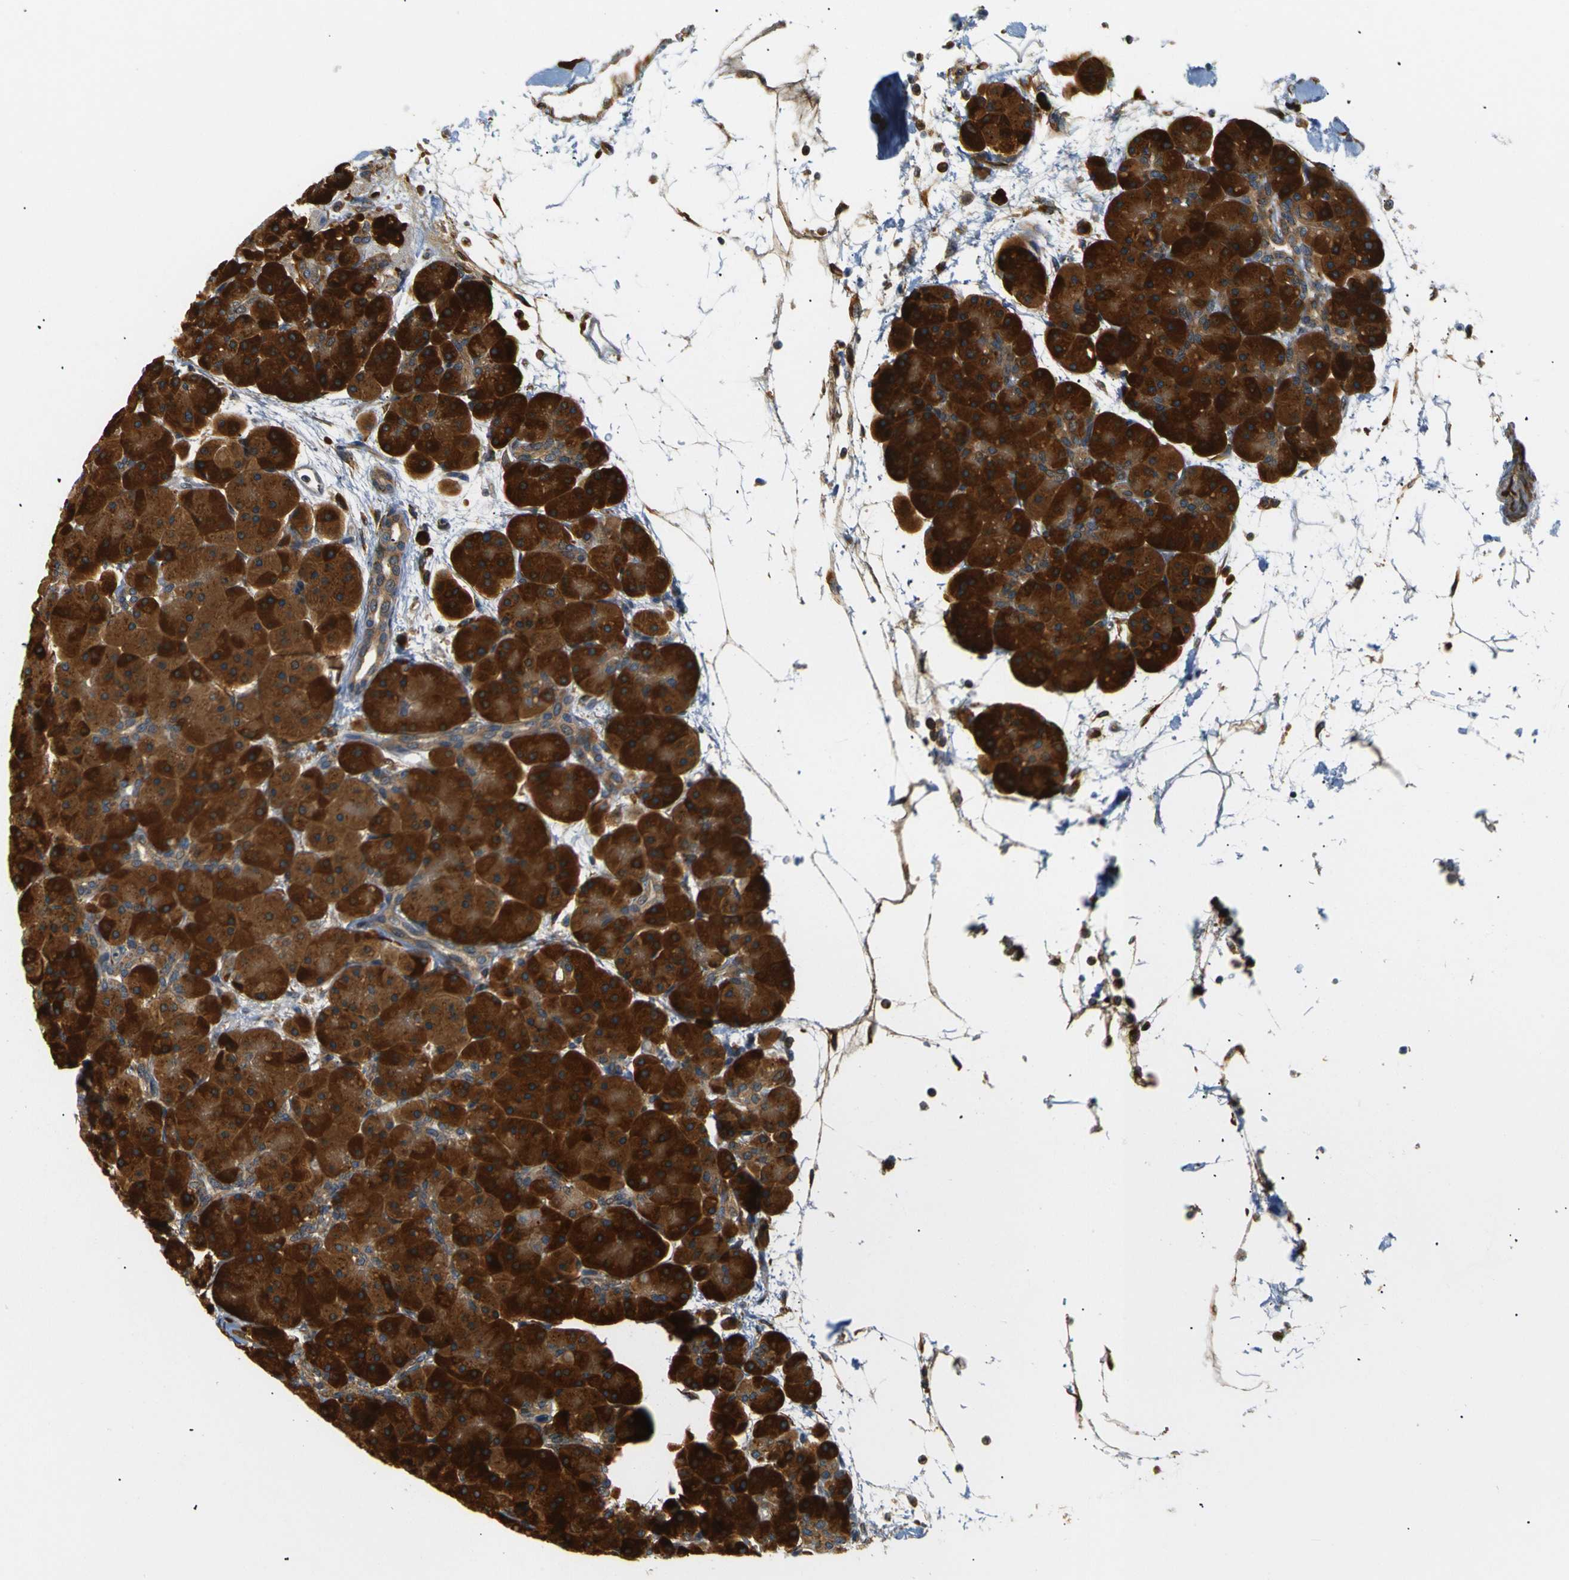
{"staining": {"intensity": "strong", "quantity": ">75%", "location": "cytoplasmic/membranous"}, "tissue": "pancreas", "cell_type": "Exocrine glandular cells", "image_type": "normal", "snomed": [{"axis": "morphology", "description": "Normal tissue, NOS"}, {"axis": "topography", "description": "Pancreas"}], "caption": "Immunohistochemical staining of benign human pancreas displays >75% levels of strong cytoplasmic/membranous protein expression in about >75% of exocrine glandular cells.", "gene": "ABCE1", "patient": {"sex": "male", "age": 66}}